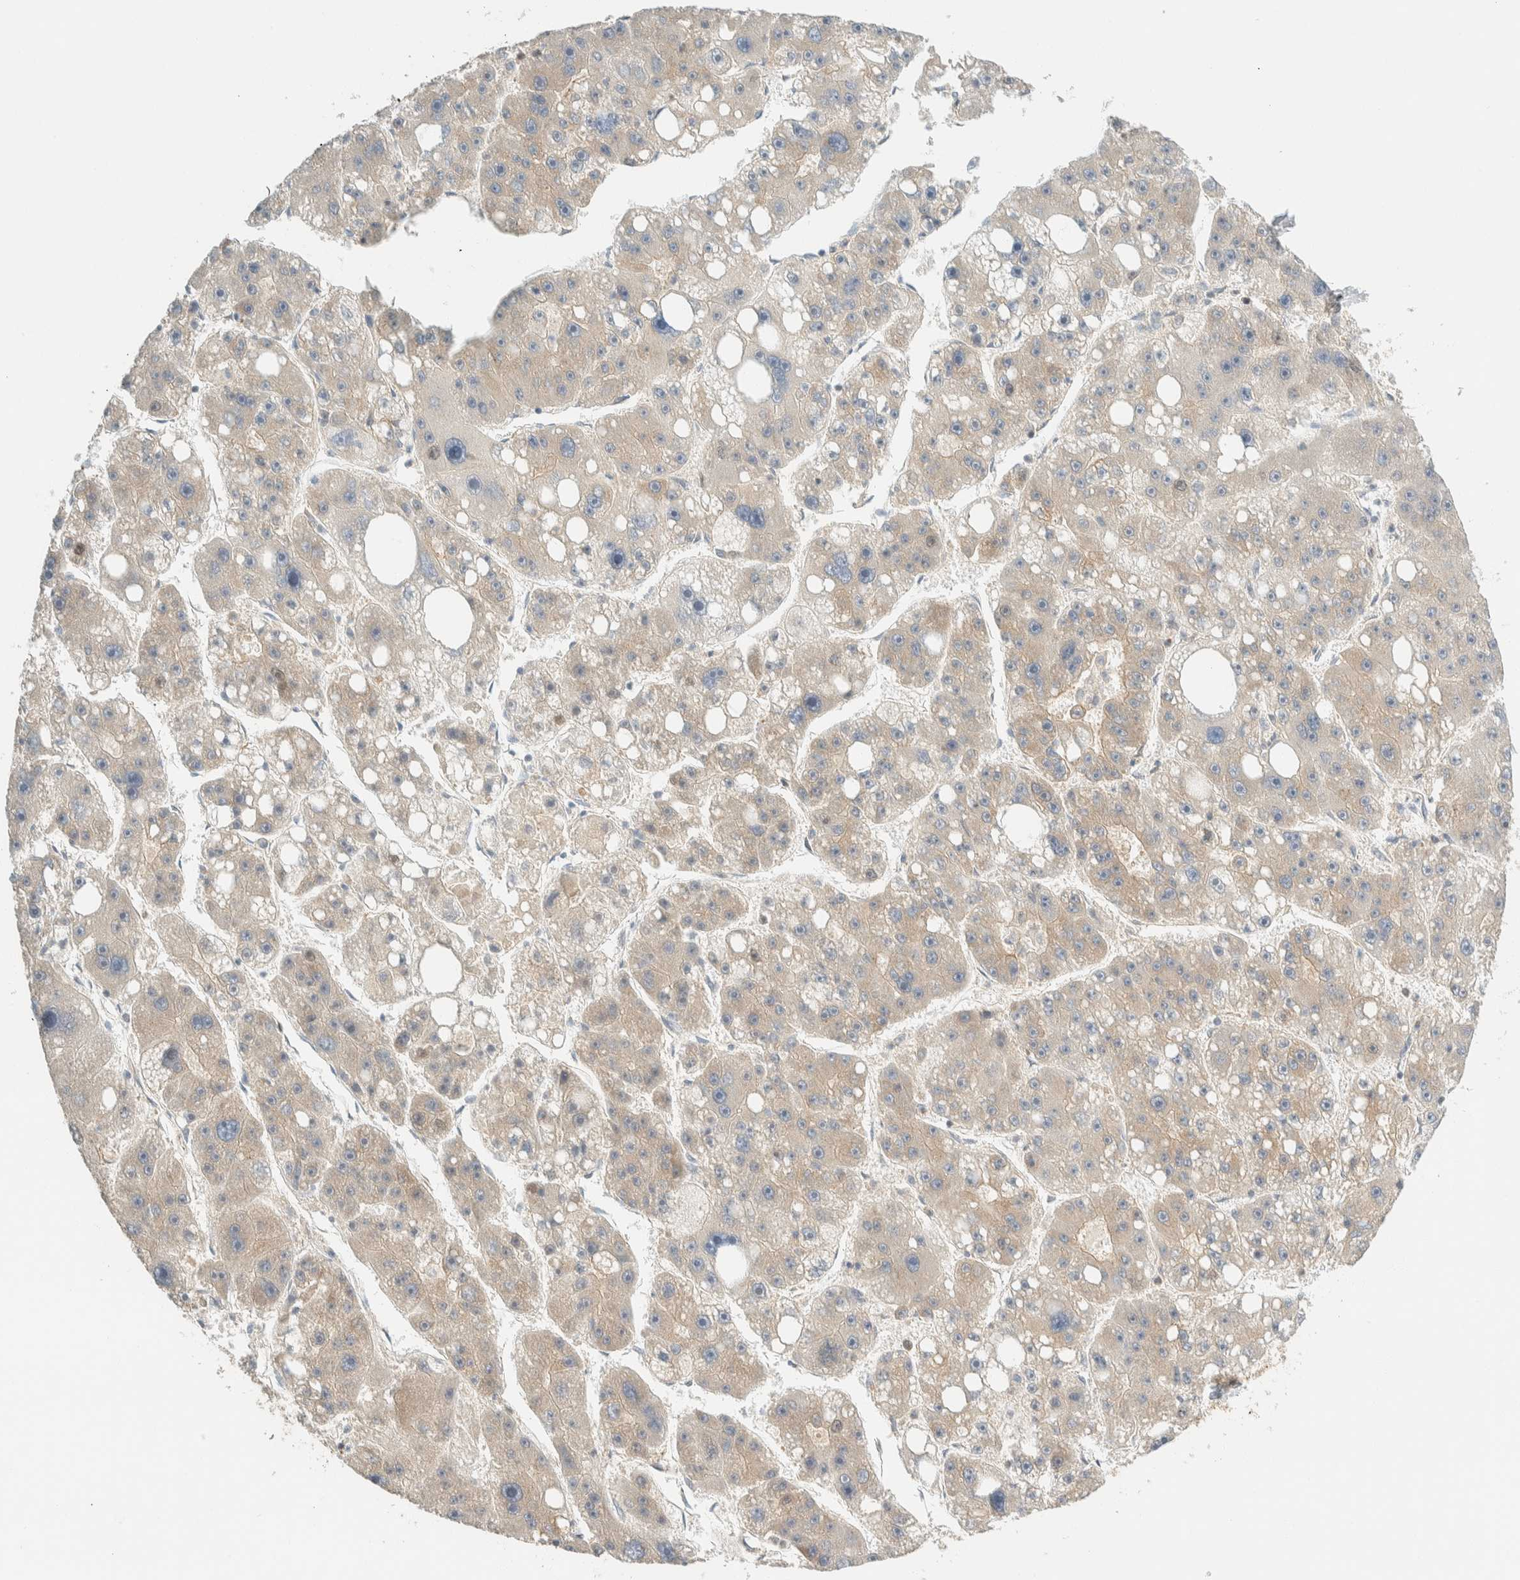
{"staining": {"intensity": "negative", "quantity": "none", "location": "none"}, "tissue": "liver cancer", "cell_type": "Tumor cells", "image_type": "cancer", "snomed": [{"axis": "morphology", "description": "Carcinoma, Hepatocellular, NOS"}, {"axis": "topography", "description": "Liver"}], "caption": "There is no significant expression in tumor cells of liver cancer (hepatocellular carcinoma). Brightfield microscopy of IHC stained with DAB (brown) and hematoxylin (blue), captured at high magnification.", "gene": "ARFGEF1", "patient": {"sex": "female", "age": 61}}